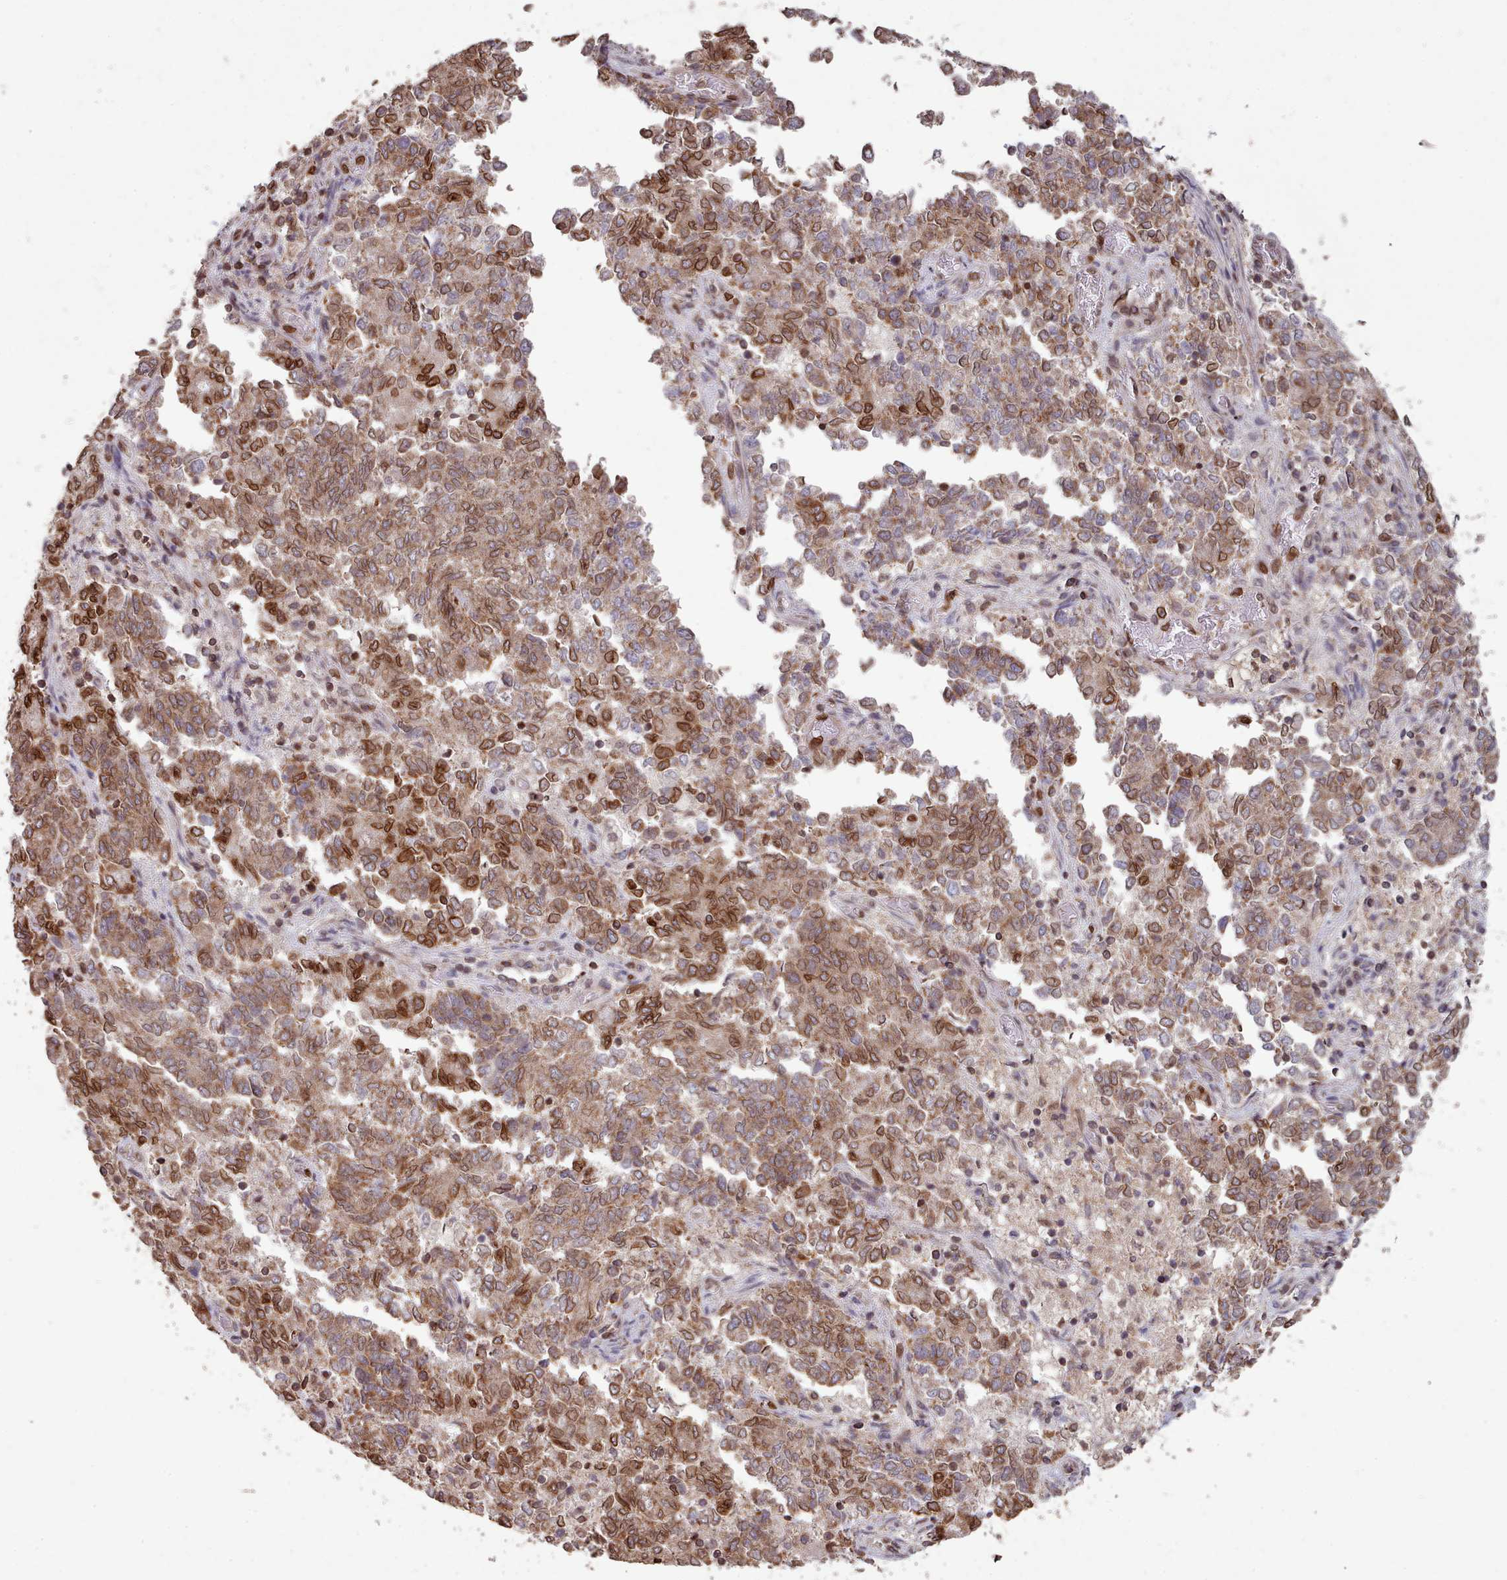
{"staining": {"intensity": "moderate", "quantity": ">75%", "location": "cytoplasmic/membranous,nuclear"}, "tissue": "endometrial cancer", "cell_type": "Tumor cells", "image_type": "cancer", "snomed": [{"axis": "morphology", "description": "Adenocarcinoma, NOS"}, {"axis": "topography", "description": "Endometrium"}], "caption": "Protein expression analysis of adenocarcinoma (endometrial) shows moderate cytoplasmic/membranous and nuclear expression in about >75% of tumor cells.", "gene": "TOR1AIP1", "patient": {"sex": "female", "age": 80}}